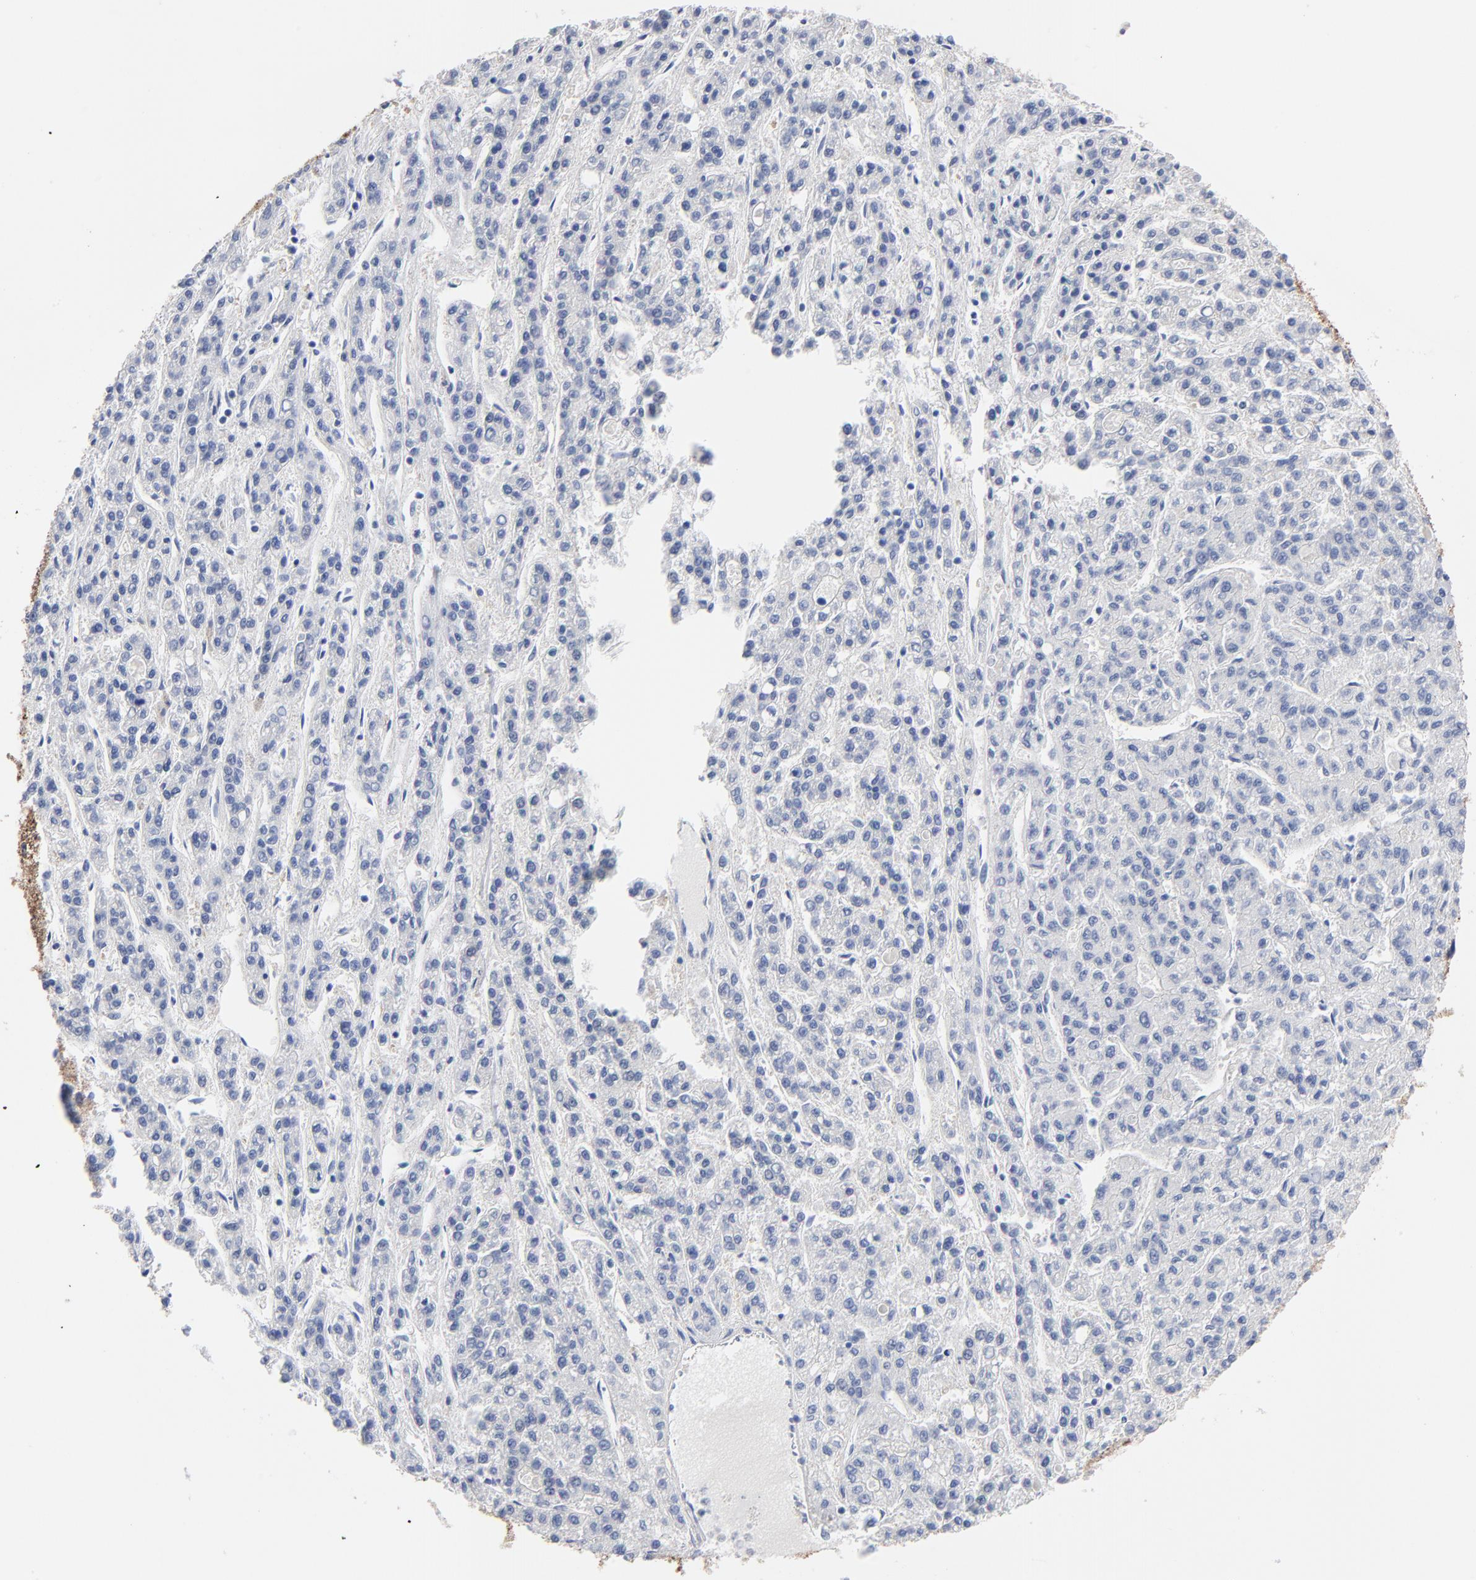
{"staining": {"intensity": "negative", "quantity": "none", "location": "none"}, "tissue": "liver cancer", "cell_type": "Tumor cells", "image_type": "cancer", "snomed": [{"axis": "morphology", "description": "Carcinoma, Hepatocellular, NOS"}, {"axis": "topography", "description": "Liver"}], "caption": "This is an immunohistochemistry (IHC) image of liver cancer. There is no expression in tumor cells.", "gene": "CD2AP", "patient": {"sex": "male", "age": 70}}